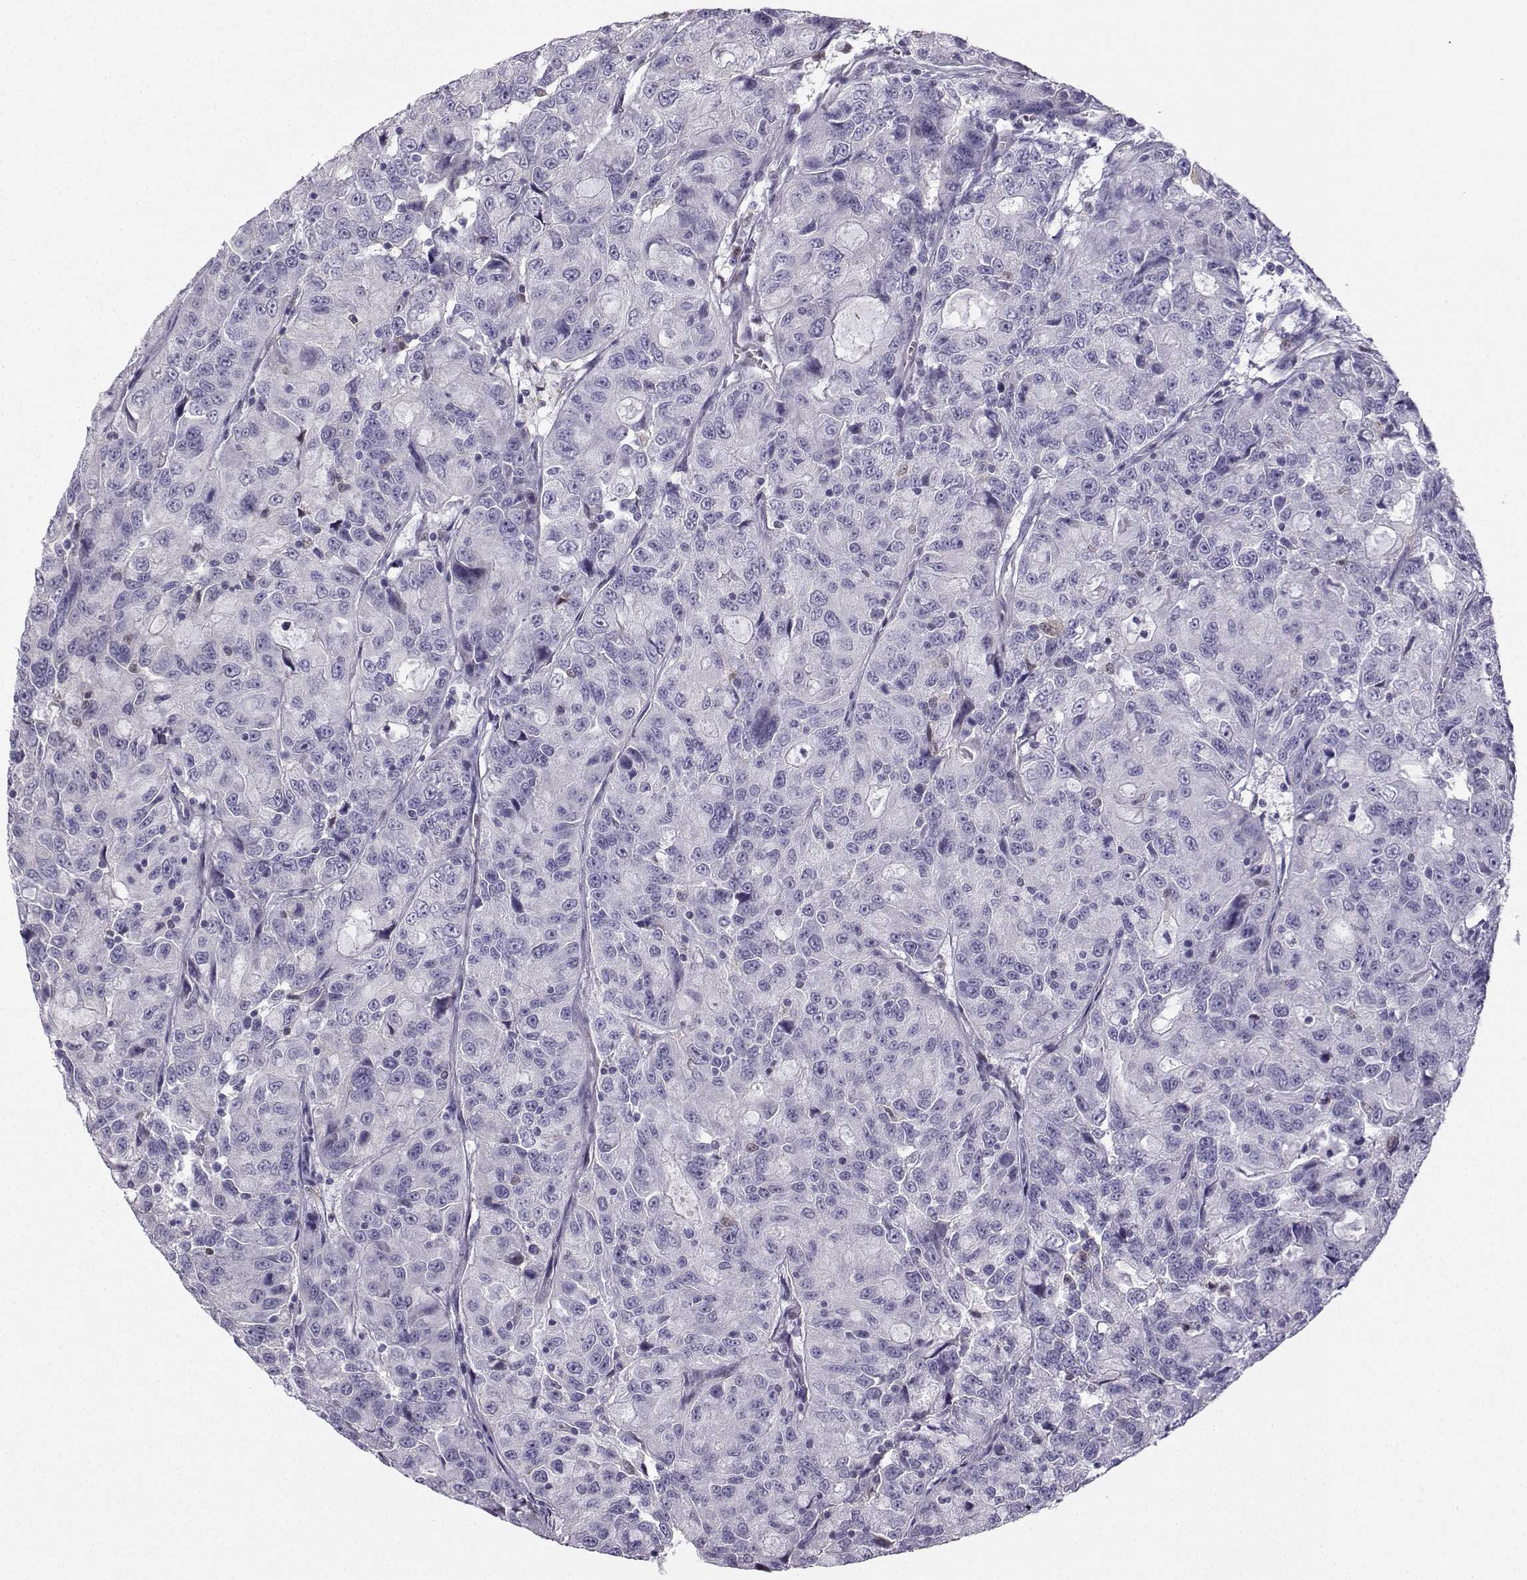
{"staining": {"intensity": "negative", "quantity": "none", "location": "none"}, "tissue": "urothelial cancer", "cell_type": "Tumor cells", "image_type": "cancer", "snomed": [{"axis": "morphology", "description": "Urothelial carcinoma, NOS"}, {"axis": "morphology", "description": "Urothelial carcinoma, High grade"}, {"axis": "topography", "description": "Urinary bladder"}], "caption": "Tumor cells show no significant staining in transitional cell carcinoma.", "gene": "DCLK3", "patient": {"sex": "female", "age": 73}}